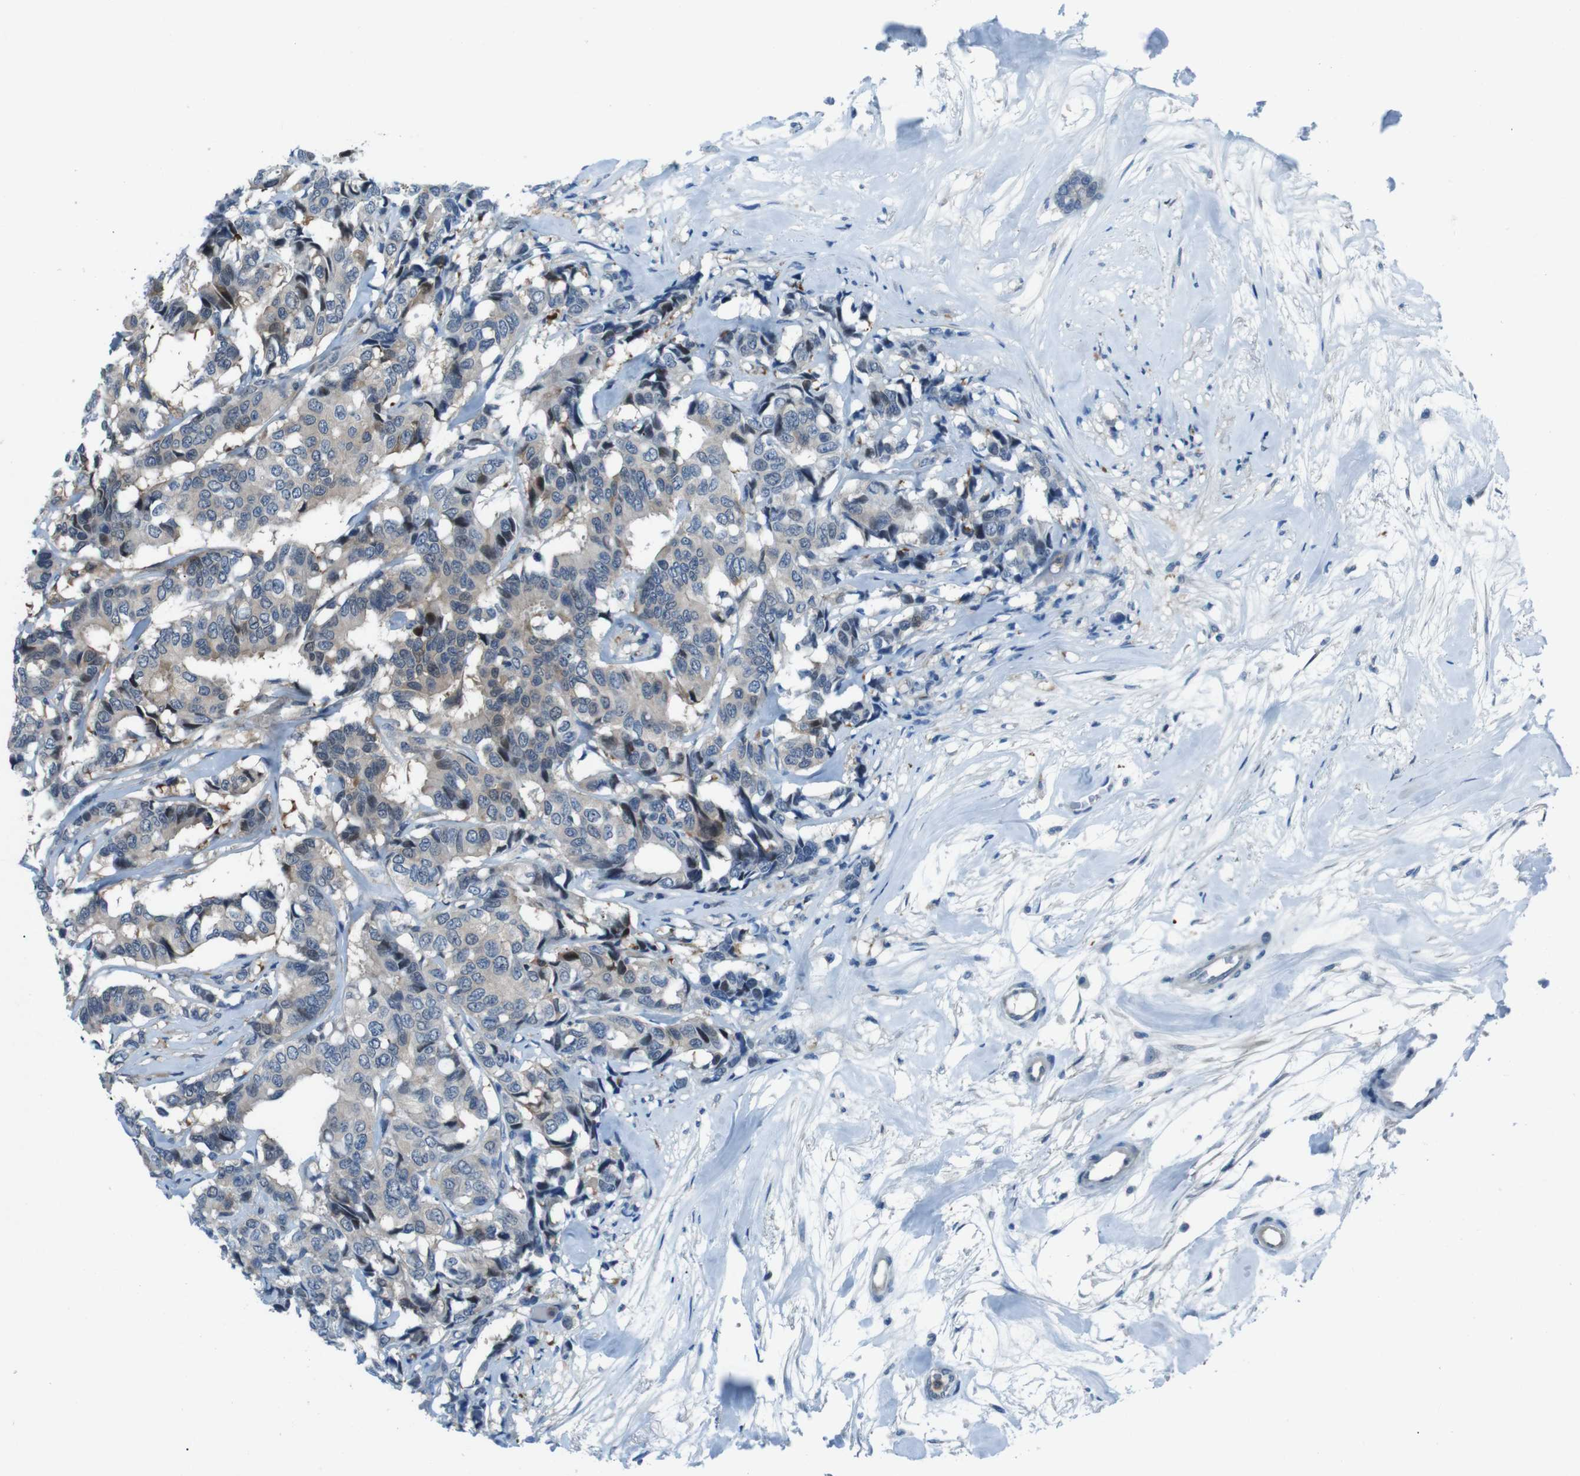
{"staining": {"intensity": "weak", "quantity": "<25%", "location": "cytoplasmic/membranous,nuclear"}, "tissue": "breast cancer", "cell_type": "Tumor cells", "image_type": "cancer", "snomed": [{"axis": "morphology", "description": "Duct carcinoma"}, {"axis": "topography", "description": "Breast"}], "caption": "Tumor cells show no significant protein expression in breast cancer. The staining was performed using DAB (3,3'-diaminobenzidine) to visualize the protein expression in brown, while the nuclei were stained in blue with hematoxylin (Magnification: 20x).", "gene": "NANOS2", "patient": {"sex": "female", "age": 87}}